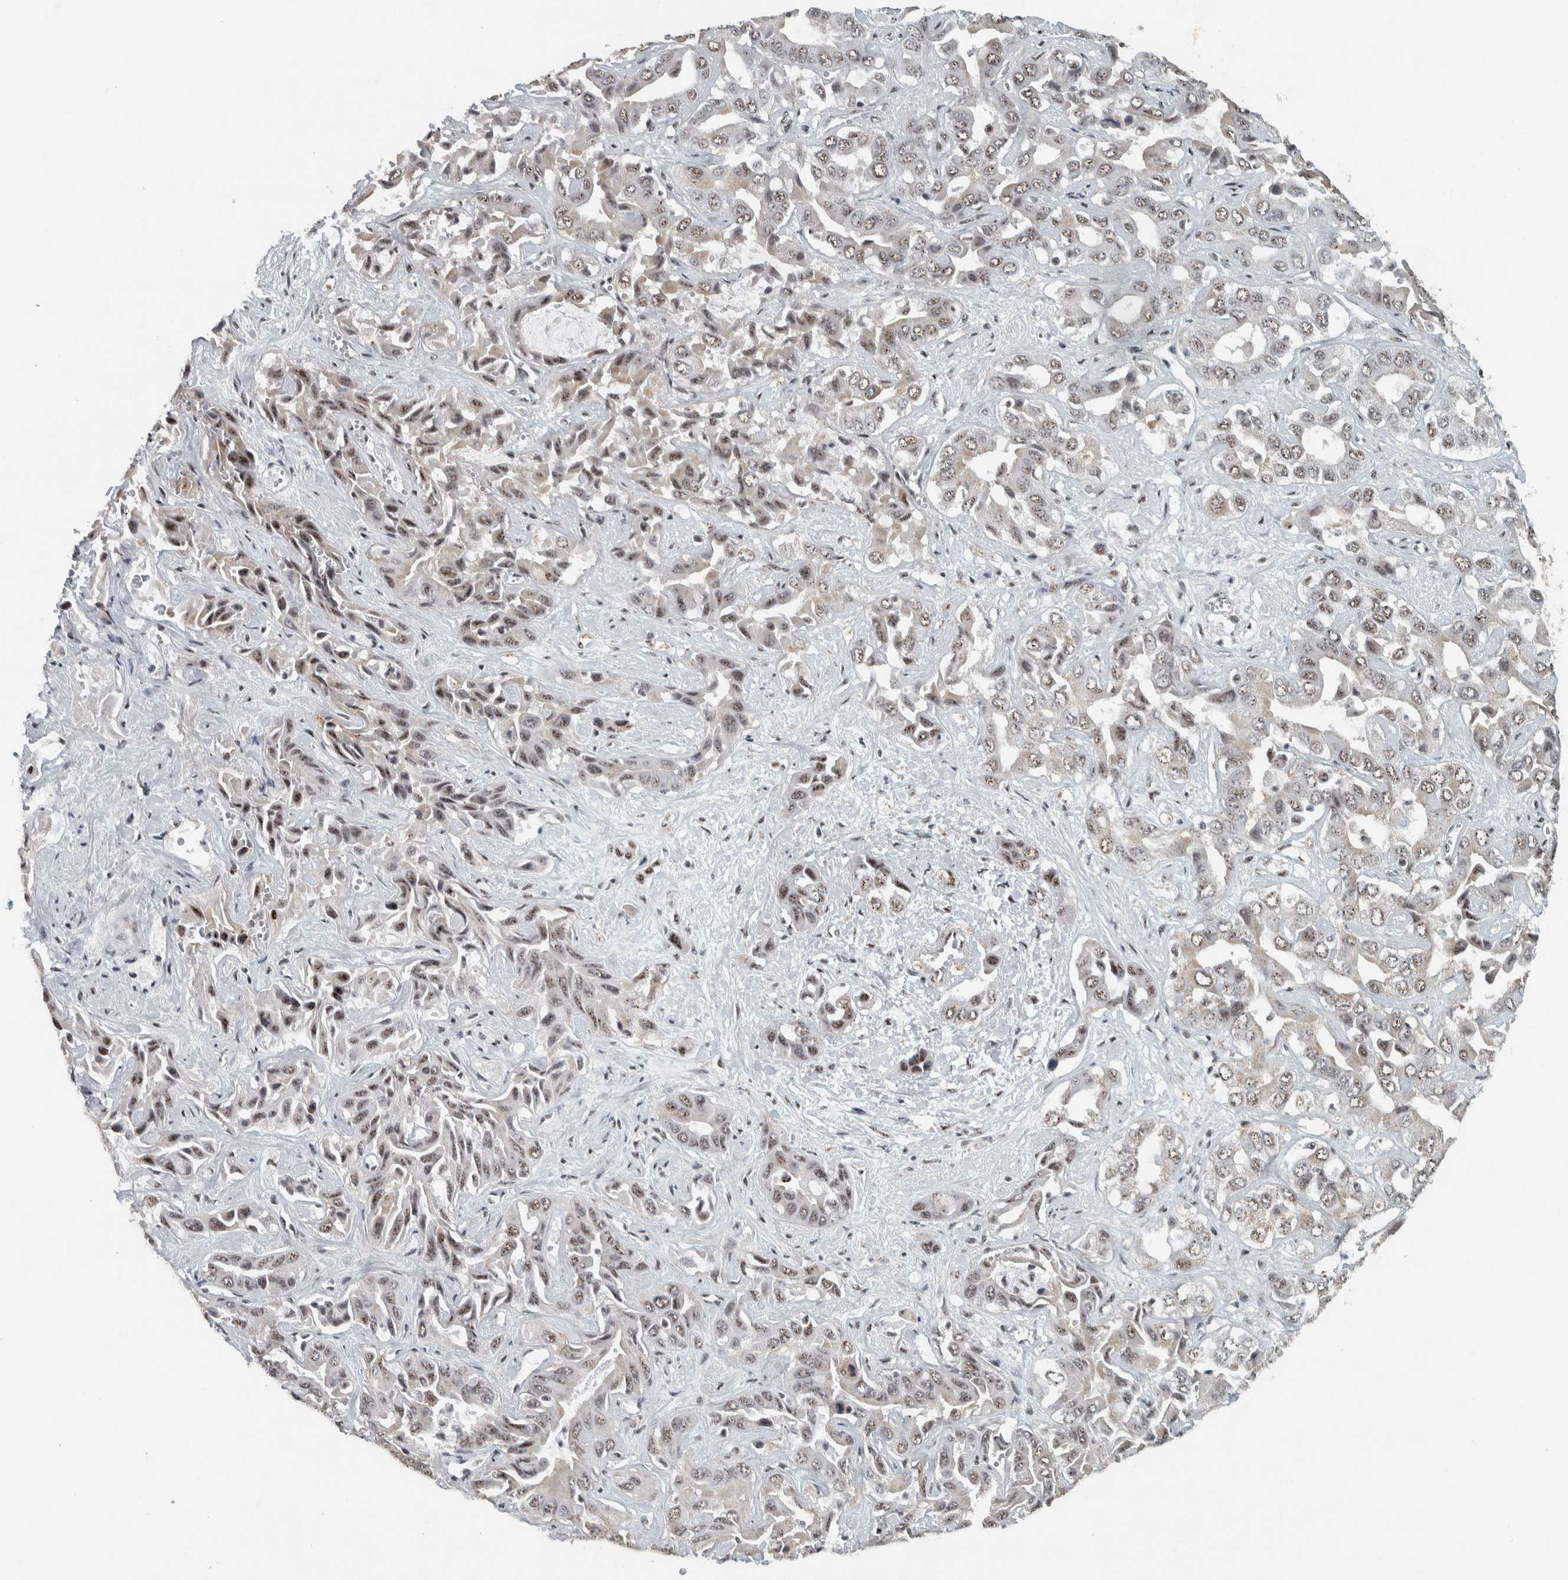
{"staining": {"intensity": "weak", "quantity": ">75%", "location": "nuclear"}, "tissue": "liver cancer", "cell_type": "Tumor cells", "image_type": "cancer", "snomed": [{"axis": "morphology", "description": "Cholangiocarcinoma"}, {"axis": "topography", "description": "Liver"}], "caption": "This micrograph shows IHC staining of liver cholangiocarcinoma, with low weak nuclear expression in approximately >75% of tumor cells.", "gene": "SON", "patient": {"sex": "female", "age": 52}}